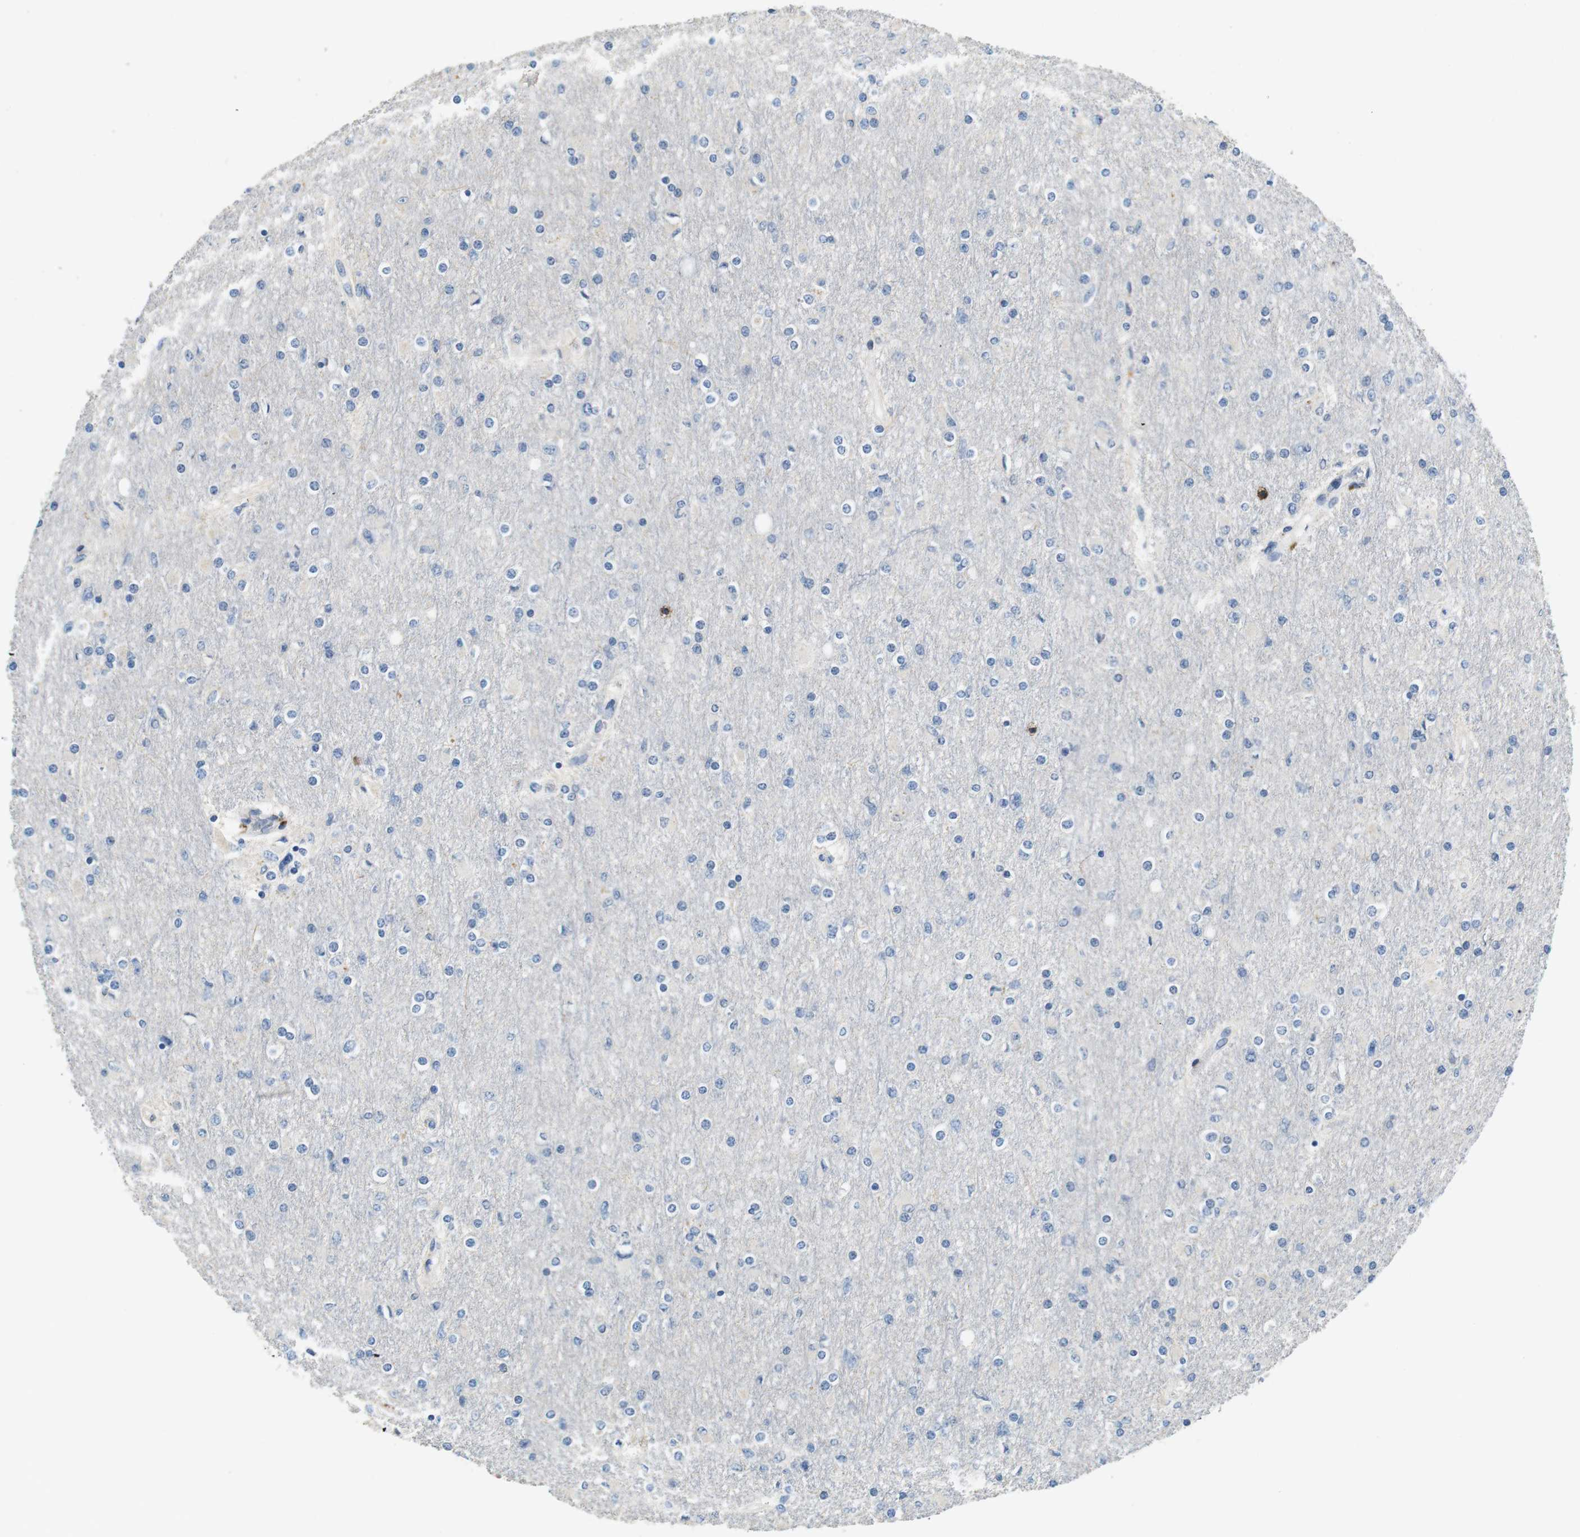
{"staining": {"intensity": "negative", "quantity": "none", "location": "none"}, "tissue": "glioma", "cell_type": "Tumor cells", "image_type": "cancer", "snomed": [{"axis": "morphology", "description": "Glioma, malignant, High grade"}, {"axis": "topography", "description": "Cerebral cortex"}], "caption": "An immunohistochemistry histopathology image of glioma is shown. There is no staining in tumor cells of glioma.", "gene": "CD6", "patient": {"sex": "female", "age": 36}}